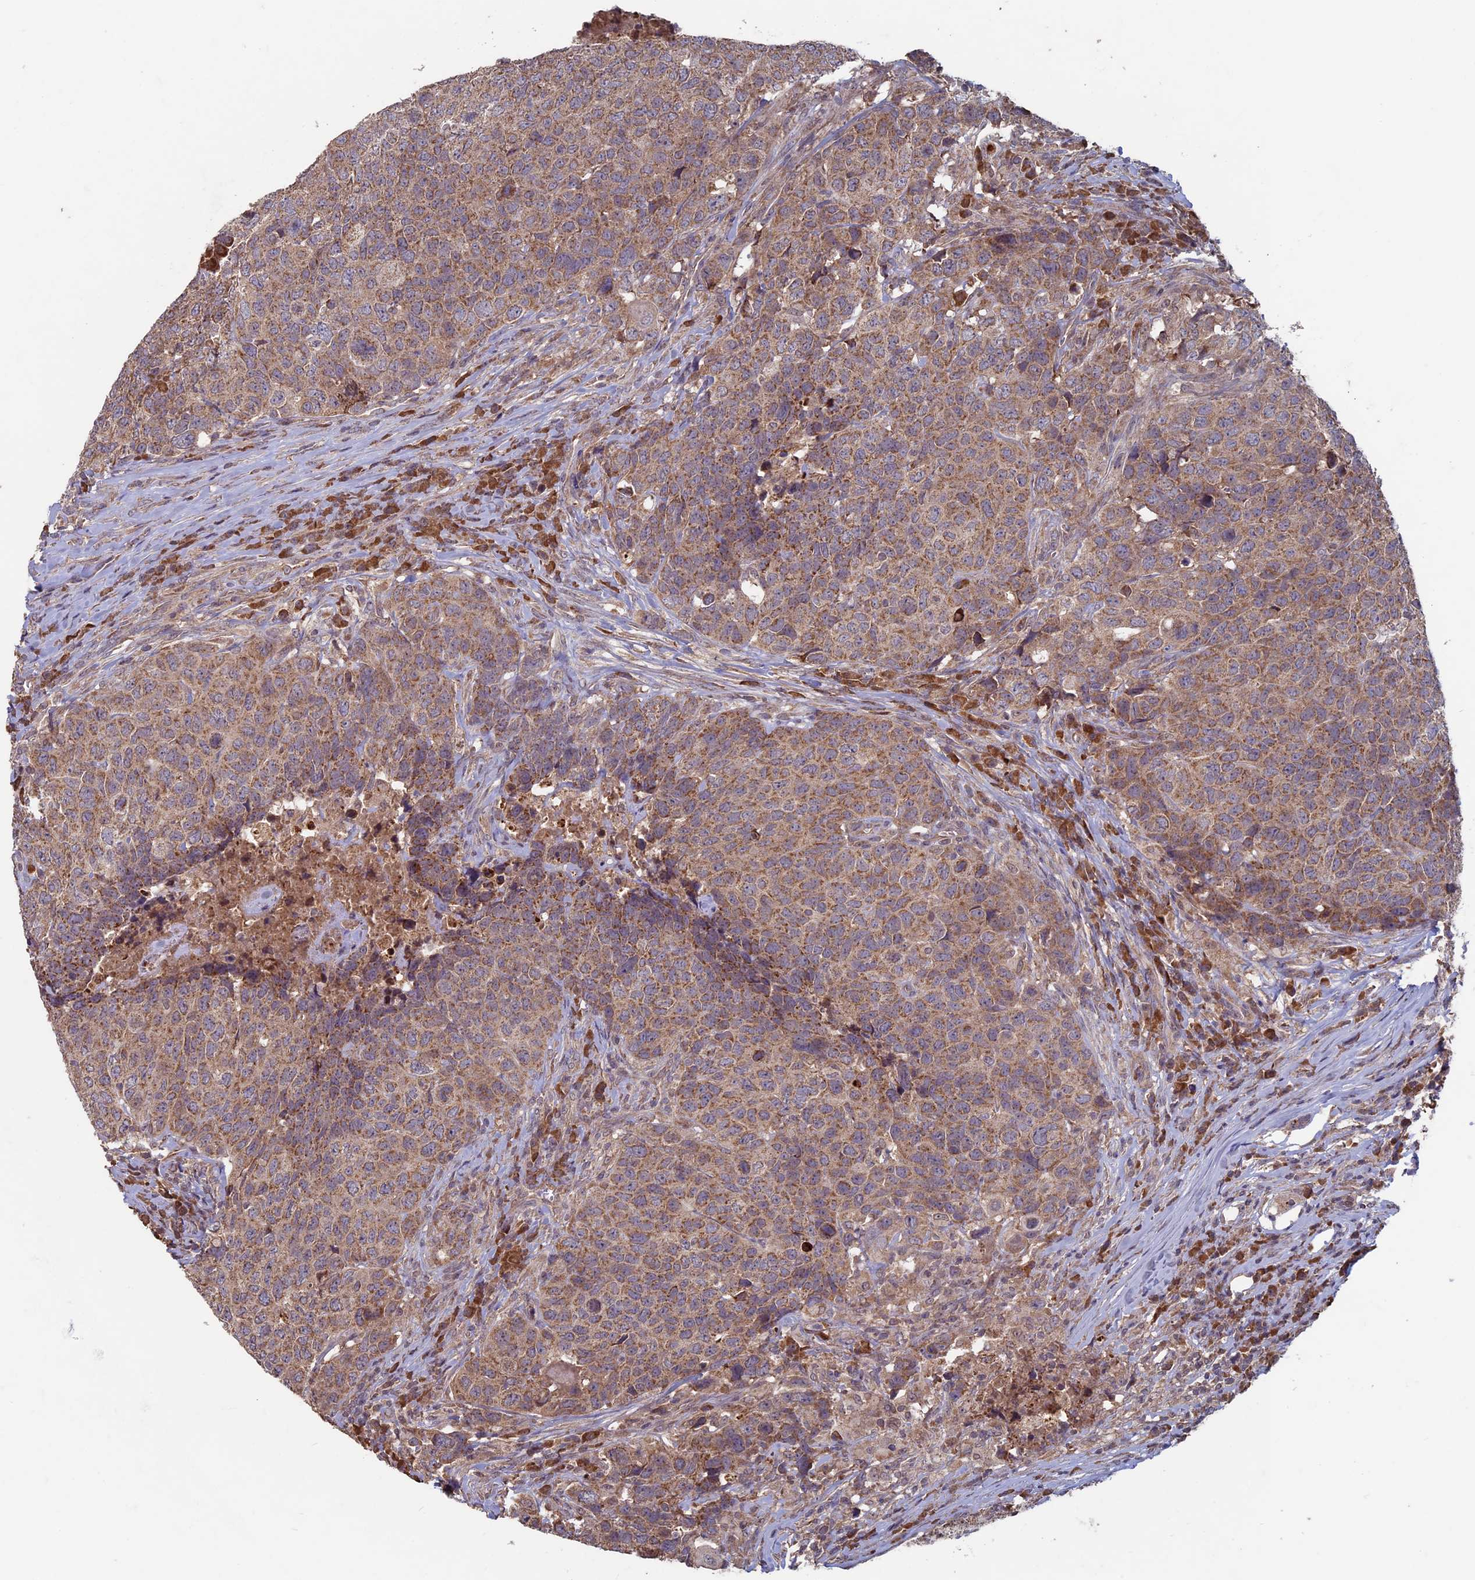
{"staining": {"intensity": "moderate", "quantity": ">75%", "location": "cytoplasmic/membranous"}, "tissue": "head and neck cancer", "cell_type": "Tumor cells", "image_type": "cancer", "snomed": [{"axis": "morphology", "description": "Squamous cell carcinoma, NOS"}, {"axis": "topography", "description": "Head-Neck"}], "caption": "This image shows immunohistochemistry staining of human head and neck cancer, with medium moderate cytoplasmic/membranous staining in about >75% of tumor cells.", "gene": "RCCD1", "patient": {"sex": "male", "age": 66}}